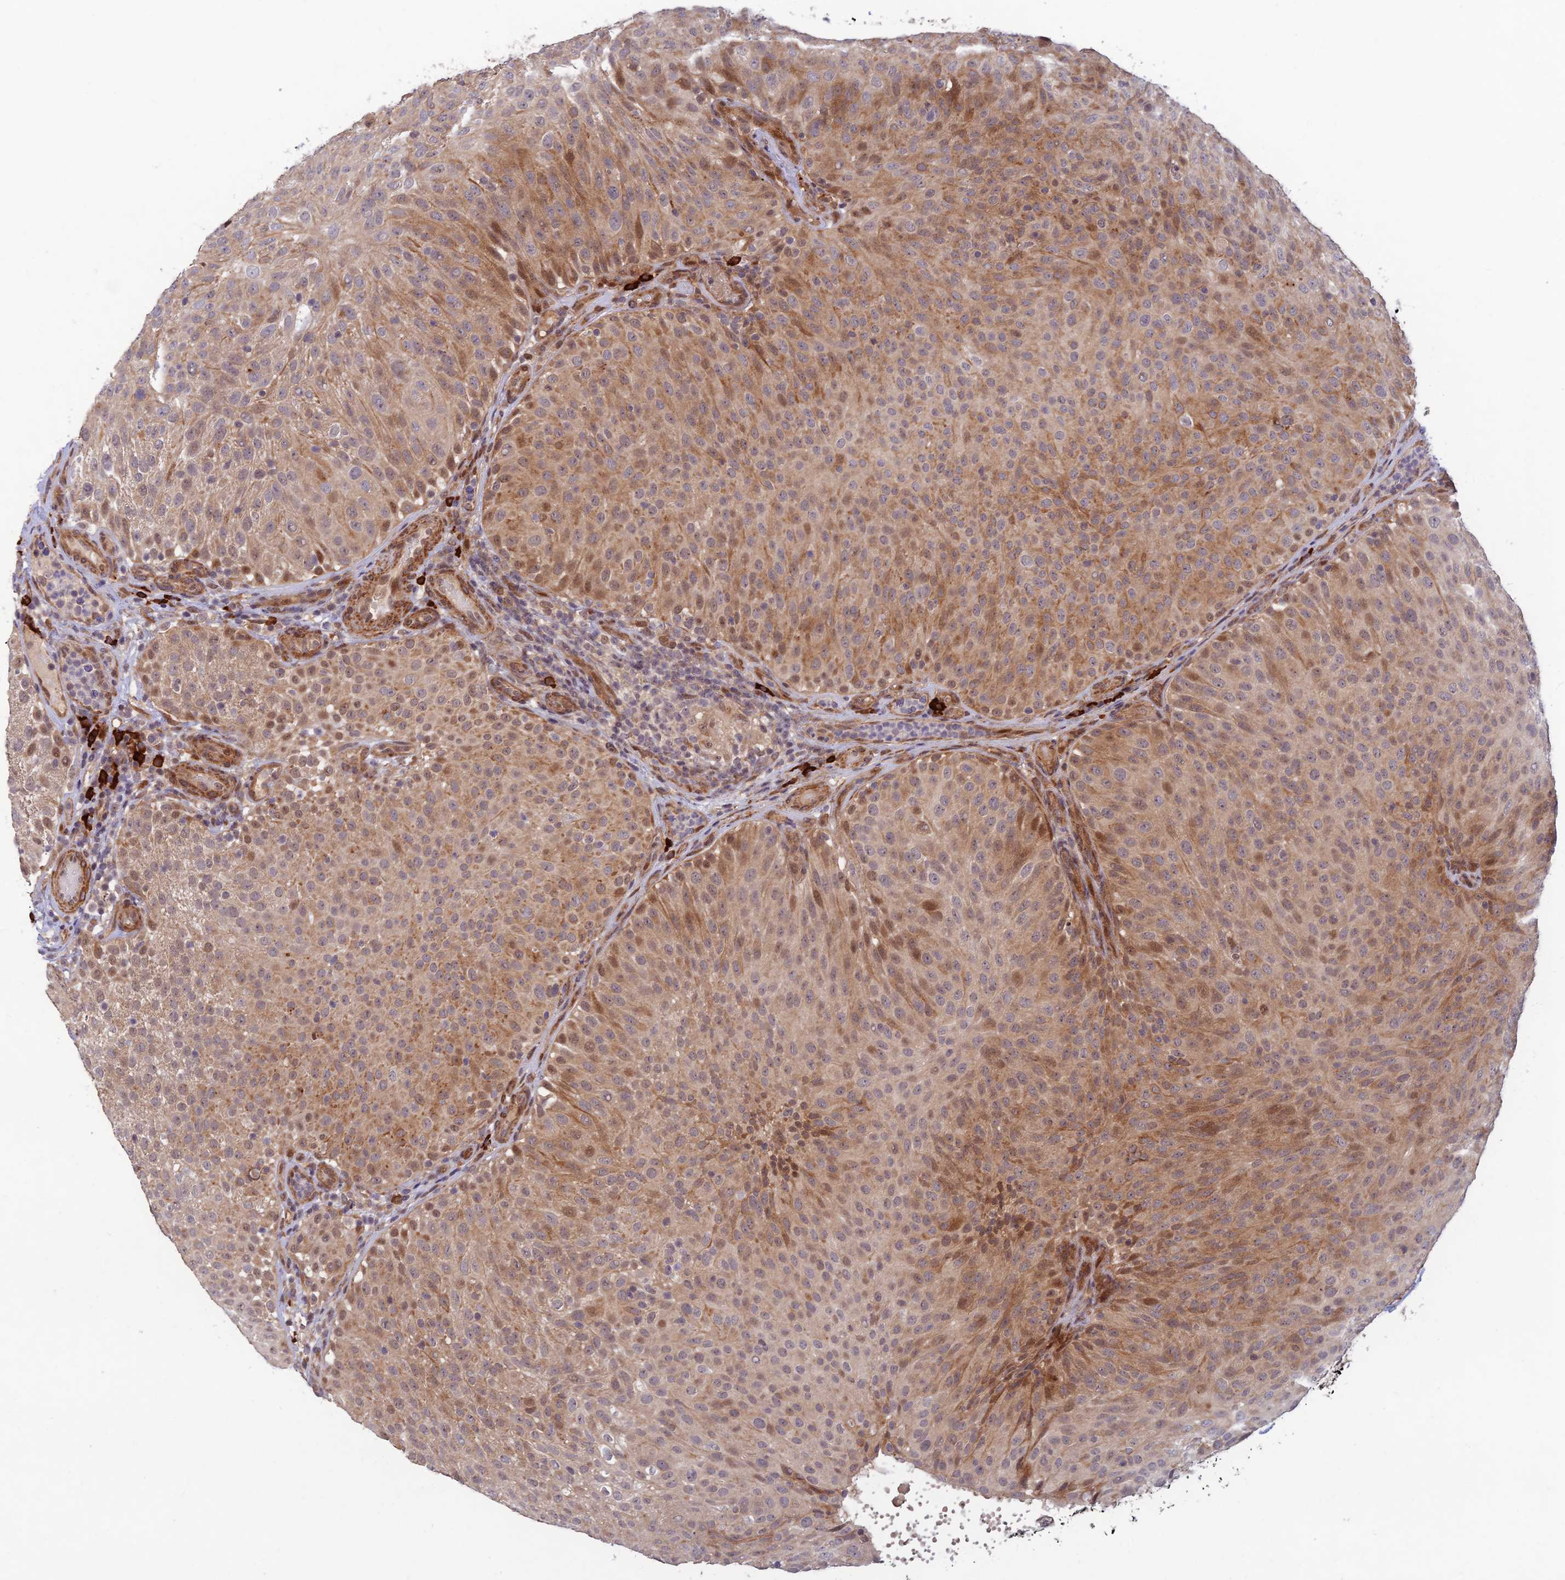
{"staining": {"intensity": "moderate", "quantity": "25%-75%", "location": "cytoplasmic/membranous,nuclear"}, "tissue": "urothelial cancer", "cell_type": "Tumor cells", "image_type": "cancer", "snomed": [{"axis": "morphology", "description": "Urothelial carcinoma, Low grade"}, {"axis": "topography", "description": "Urinary bladder"}], "caption": "Protein expression analysis of urothelial cancer exhibits moderate cytoplasmic/membranous and nuclear expression in about 25%-75% of tumor cells. The staining was performed using DAB to visualize the protein expression in brown, while the nuclei were stained in blue with hematoxylin (Magnification: 20x).", "gene": "ZNF565", "patient": {"sex": "male", "age": 78}}